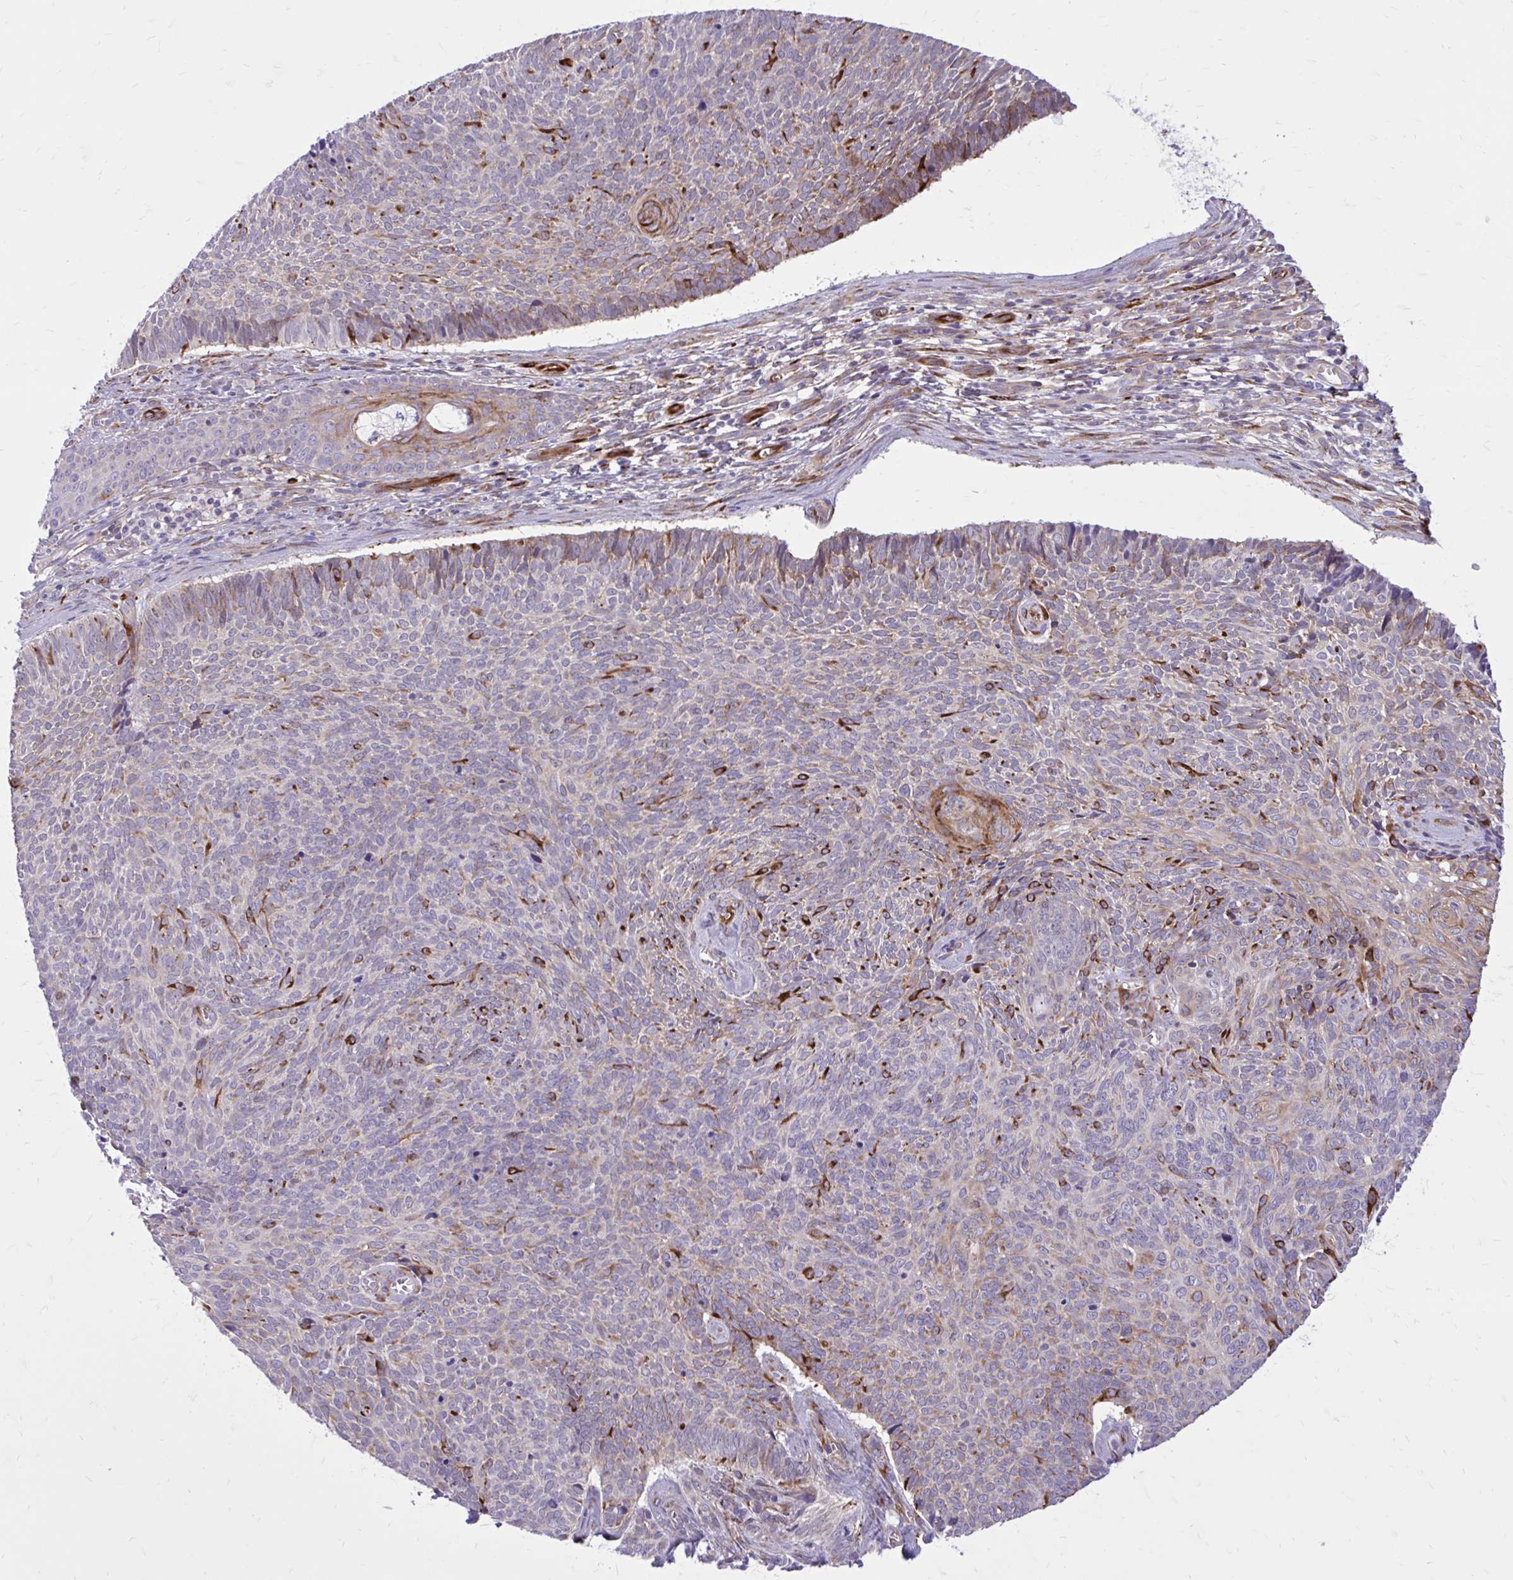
{"staining": {"intensity": "moderate", "quantity": "<25%", "location": "cytoplasmic/membranous"}, "tissue": "skin cancer", "cell_type": "Tumor cells", "image_type": "cancer", "snomed": [{"axis": "morphology", "description": "Basal cell carcinoma"}, {"axis": "topography", "description": "Skin"}], "caption": "Human skin cancer stained with a brown dye exhibits moderate cytoplasmic/membranous positive positivity in approximately <25% of tumor cells.", "gene": "BEND5", "patient": {"sex": "female", "age": 80}}